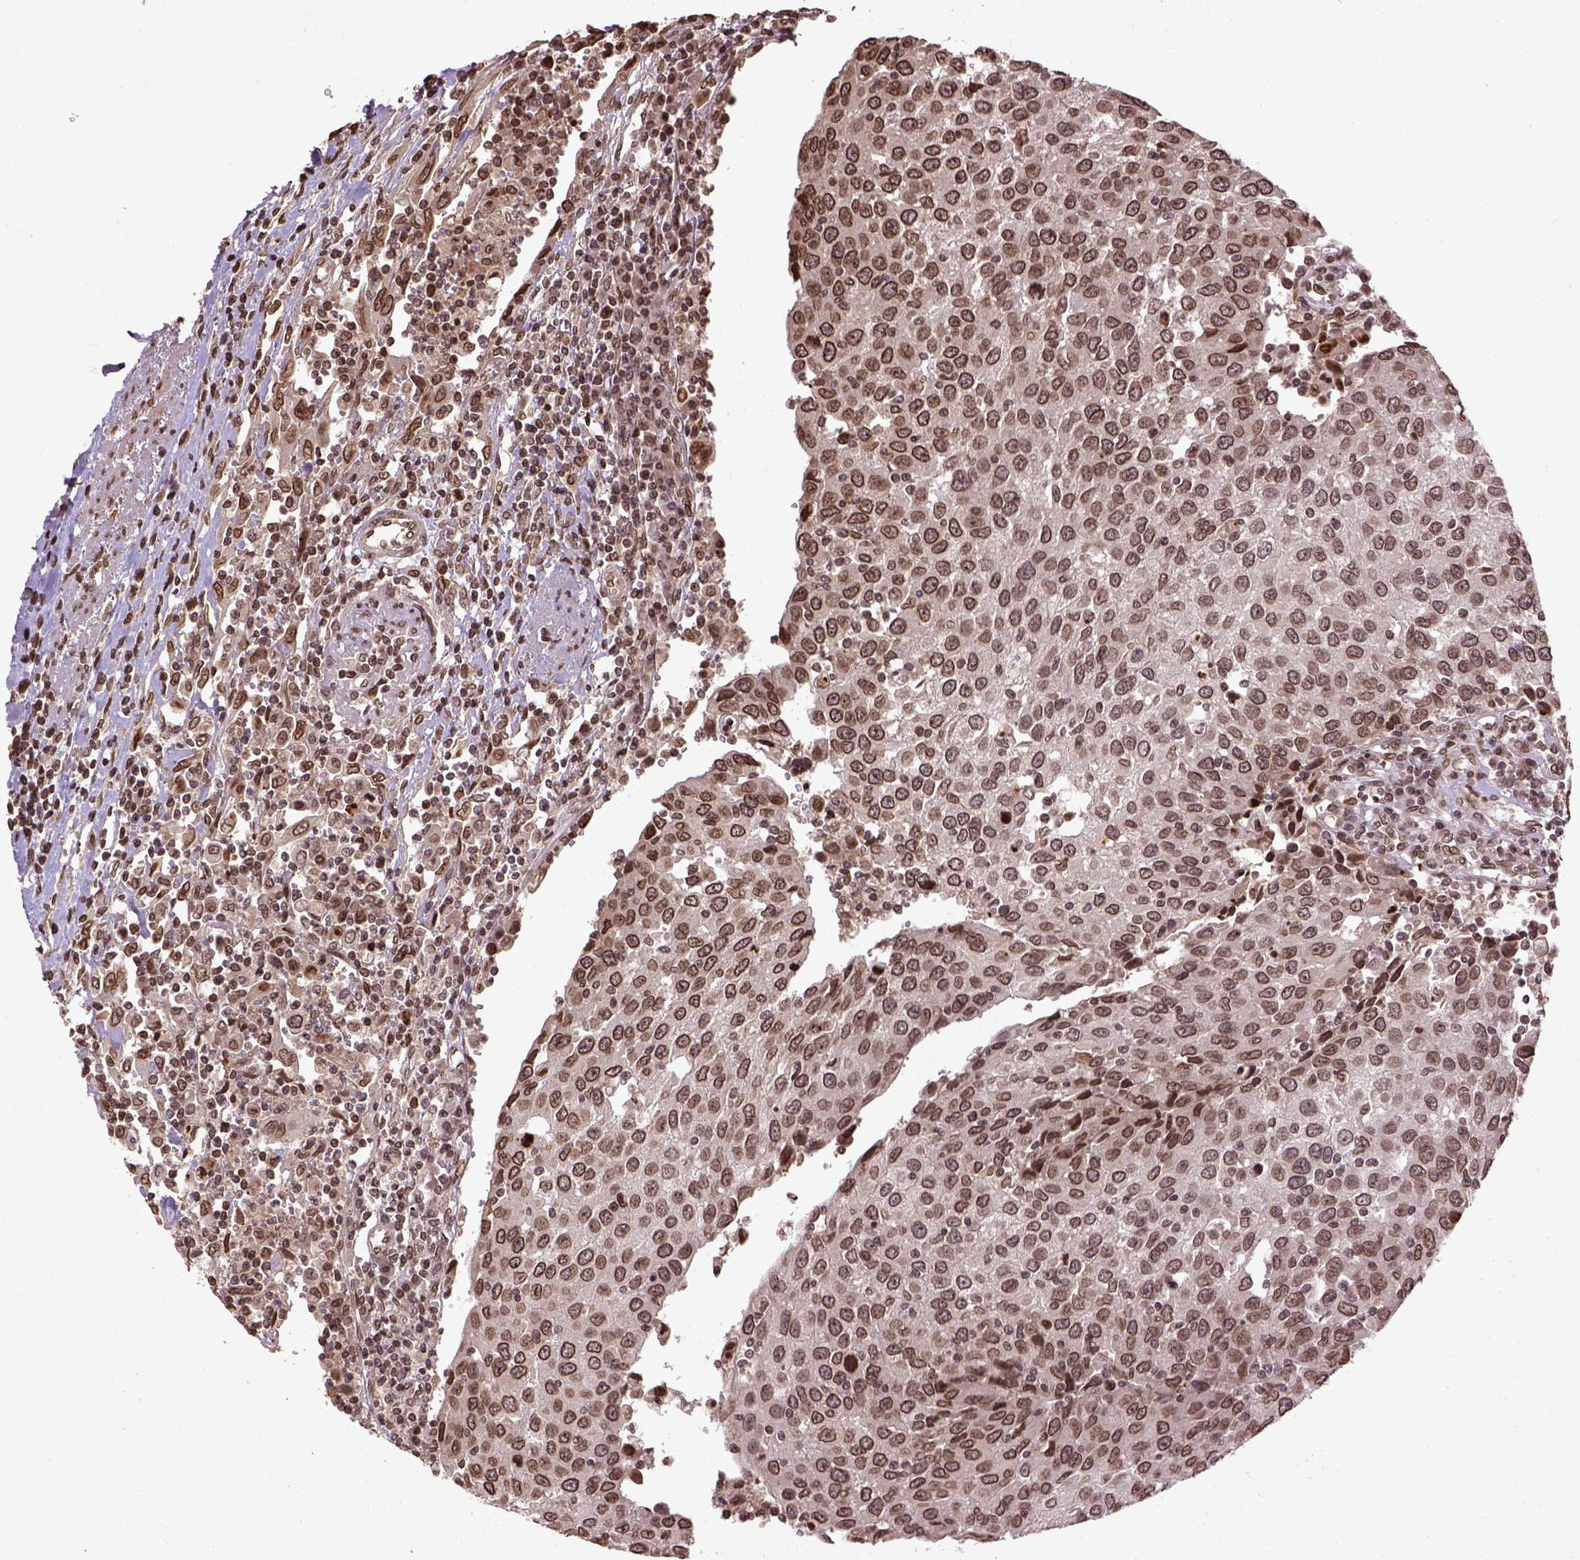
{"staining": {"intensity": "moderate", "quantity": ">75%", "location": "nuclear"}, "tissue": "urothelial cancer", "cell_type": "Tumor cells", "image_type": "cancer", "snomed": [{"axis": "morphology", "description": "Urothelial carcinoma, High grade"}, {"axis": "topography", "description": "Urinary bladder"}], "caption": "DAB immunohistochemical staining of urothelial cancer exhibits moderate nuclear protein expression in approximately >75% of tumor cells. The staining is performed using DAB brown chromogen to label protein expression. The nuclei are counter-stained blue using hematoxylin.", "gene": "BANF1", "patient": {"sex": "female", "age": 85}}